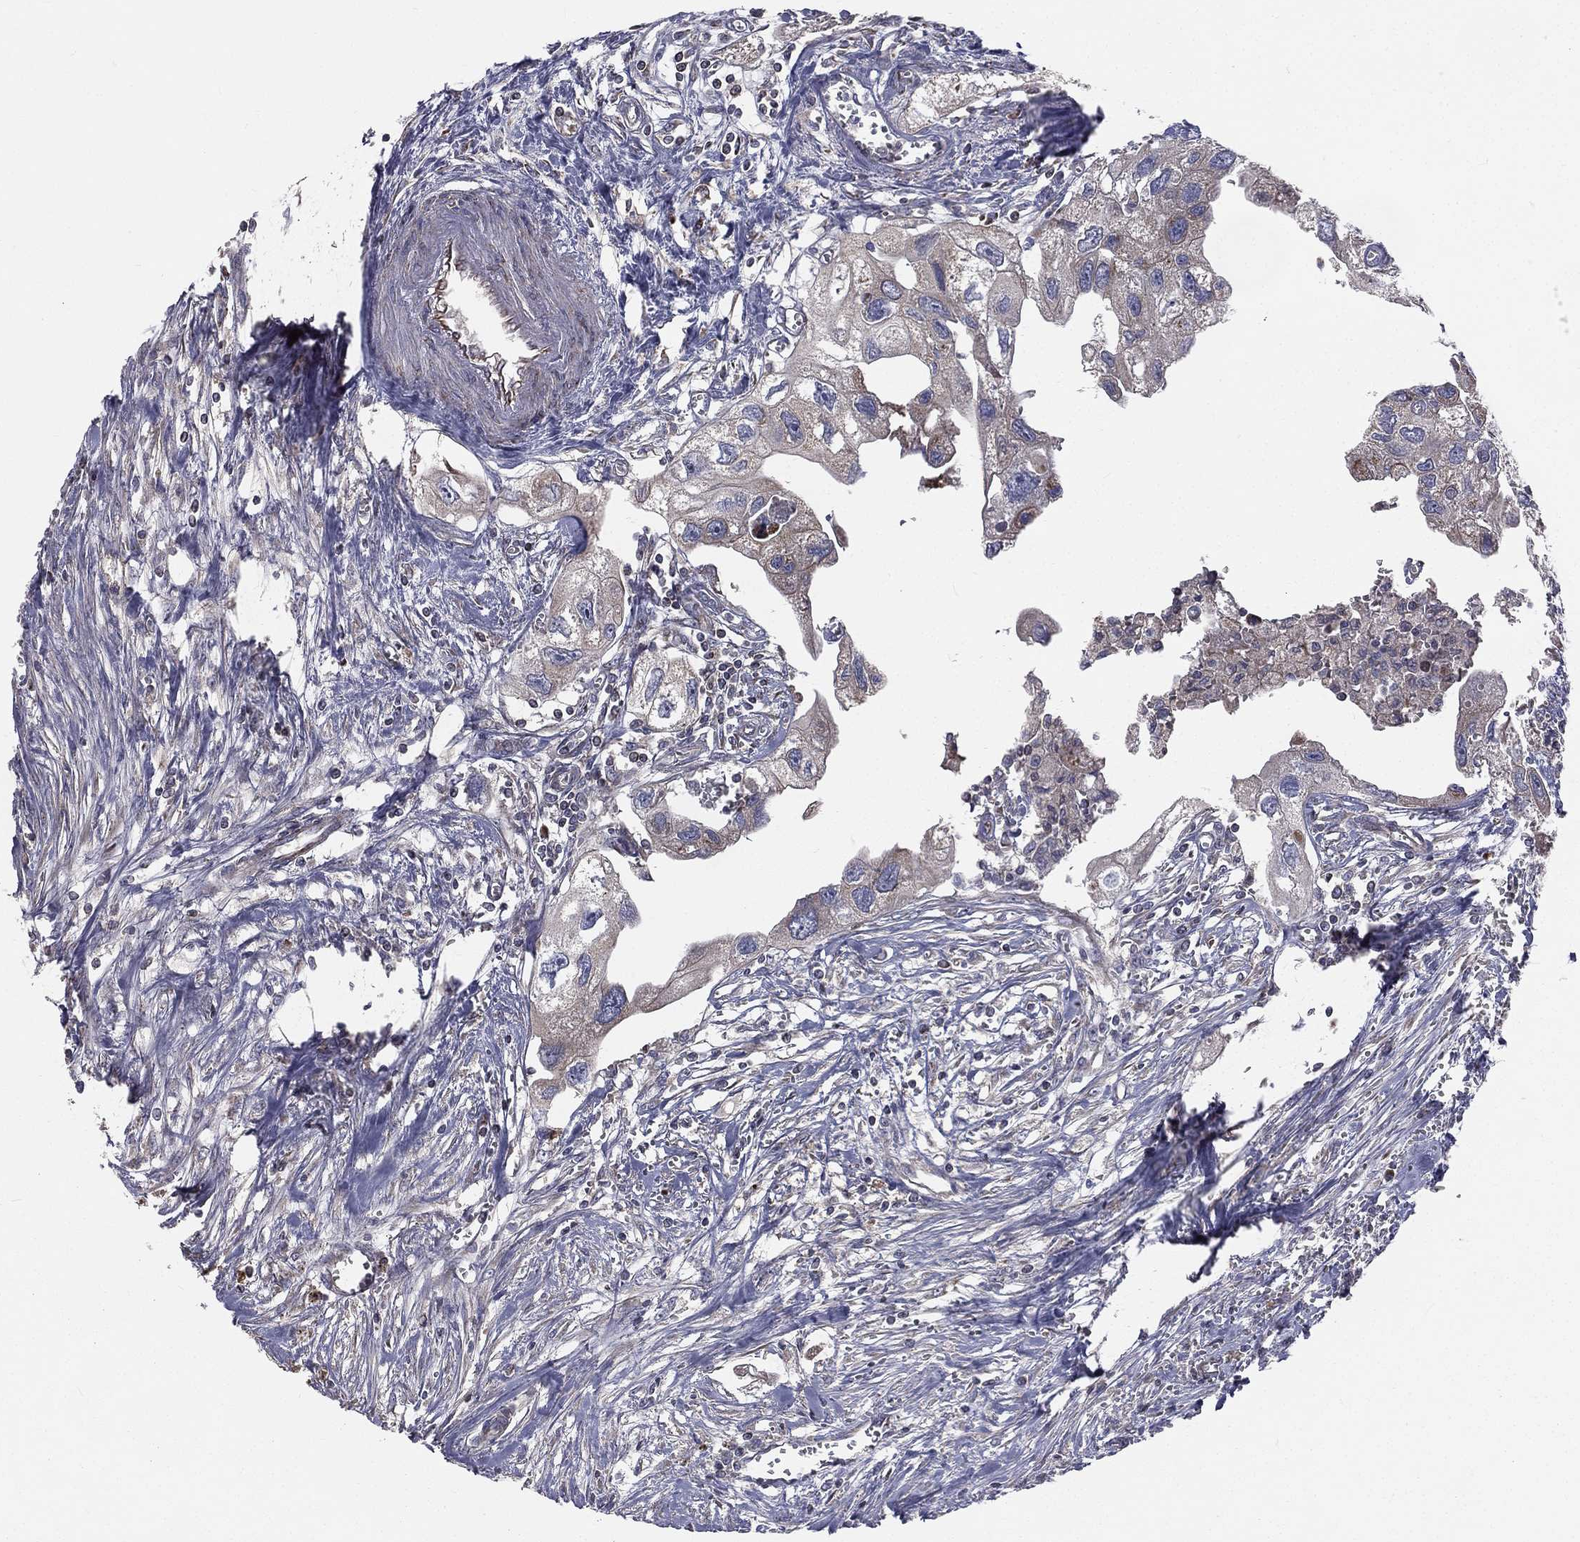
{"staining": {"intensity": "negative", "quantity": "none", "location": "none"}, "tissue": "urothelial cancer", "cell_type": "Tumor cells", "image_type": "cancer", "snomed": [{"axis": "morphology", "description": "Urothelial carcinoma, High grade"}, {"axis": "topography", "description": "Urinary bladder"}], "caption": "High power microscopy histopathology image of an immunohistochemistry (IHC) histopathology image of urothelial carcinoma (high-grade), revealing no significant expression in tumor cells. (DAB (3,3'-diaminobenzidine) immunohistochemistry visualized using brightfield microscopy, high magnification).", "gene": "GPD1", "patient": {"sex": "male", "age": 59}}